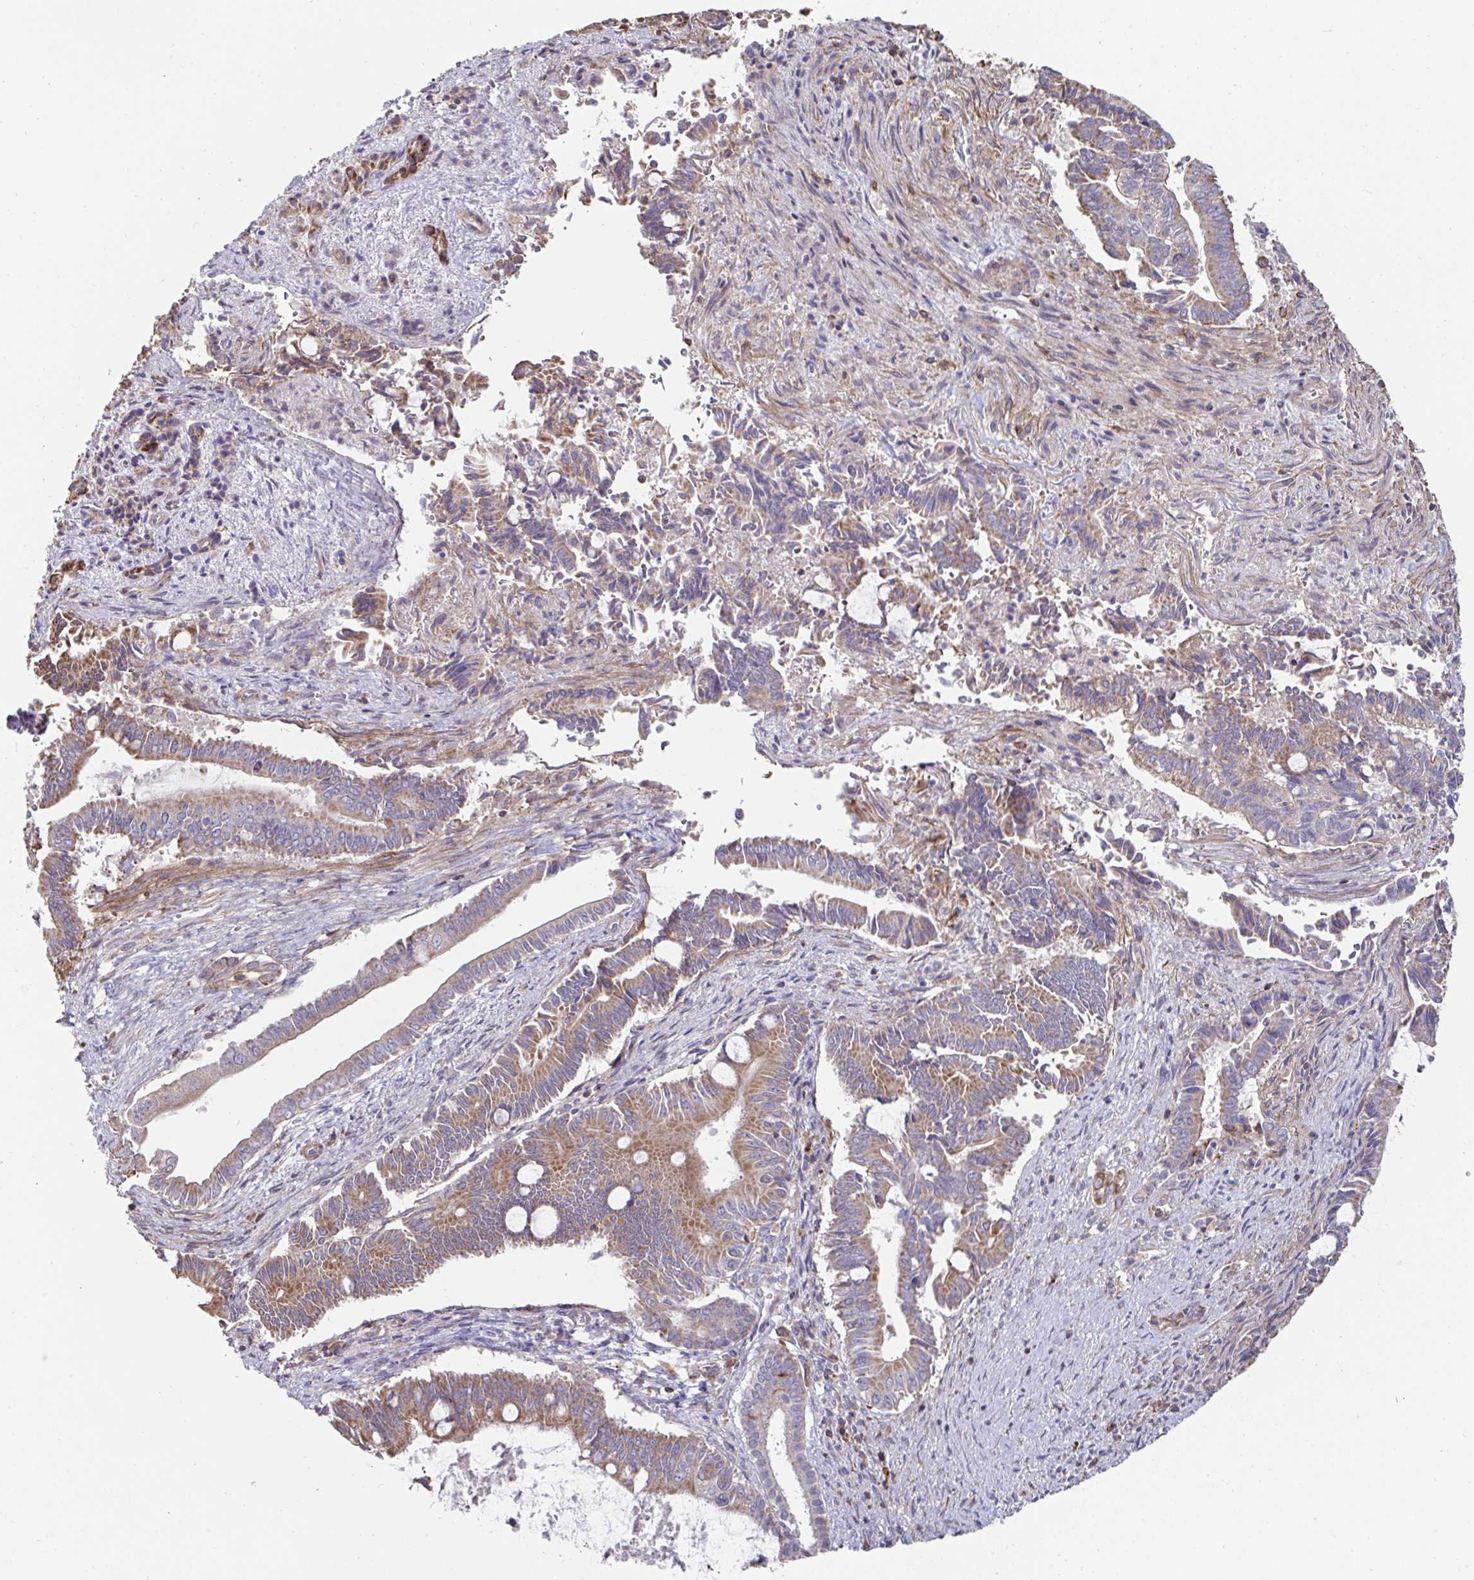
{"staining": {"intensity": "moderate", "quantity": "25%-75%", "location": "cytoplasmic/membranous"}, "tissue": "pancreatic cancer", "cell_type": "Tumor cells", "image_type": "cancer", "snomed": [{"axis": "morphology", "description": "Adenocarcinoma, NOS"}, {"axis": "topography", "description": "Pancreas"}], "caption": "Adenocarcinoma (pancreatic) was stained to show a protein in brown. There is medium levels of moderate cytoplasmic/membranous positivity in about 25%-75% of tumor cells.", "gene": "DZANK1", "patient": {"sex": "male", "age": 68}}